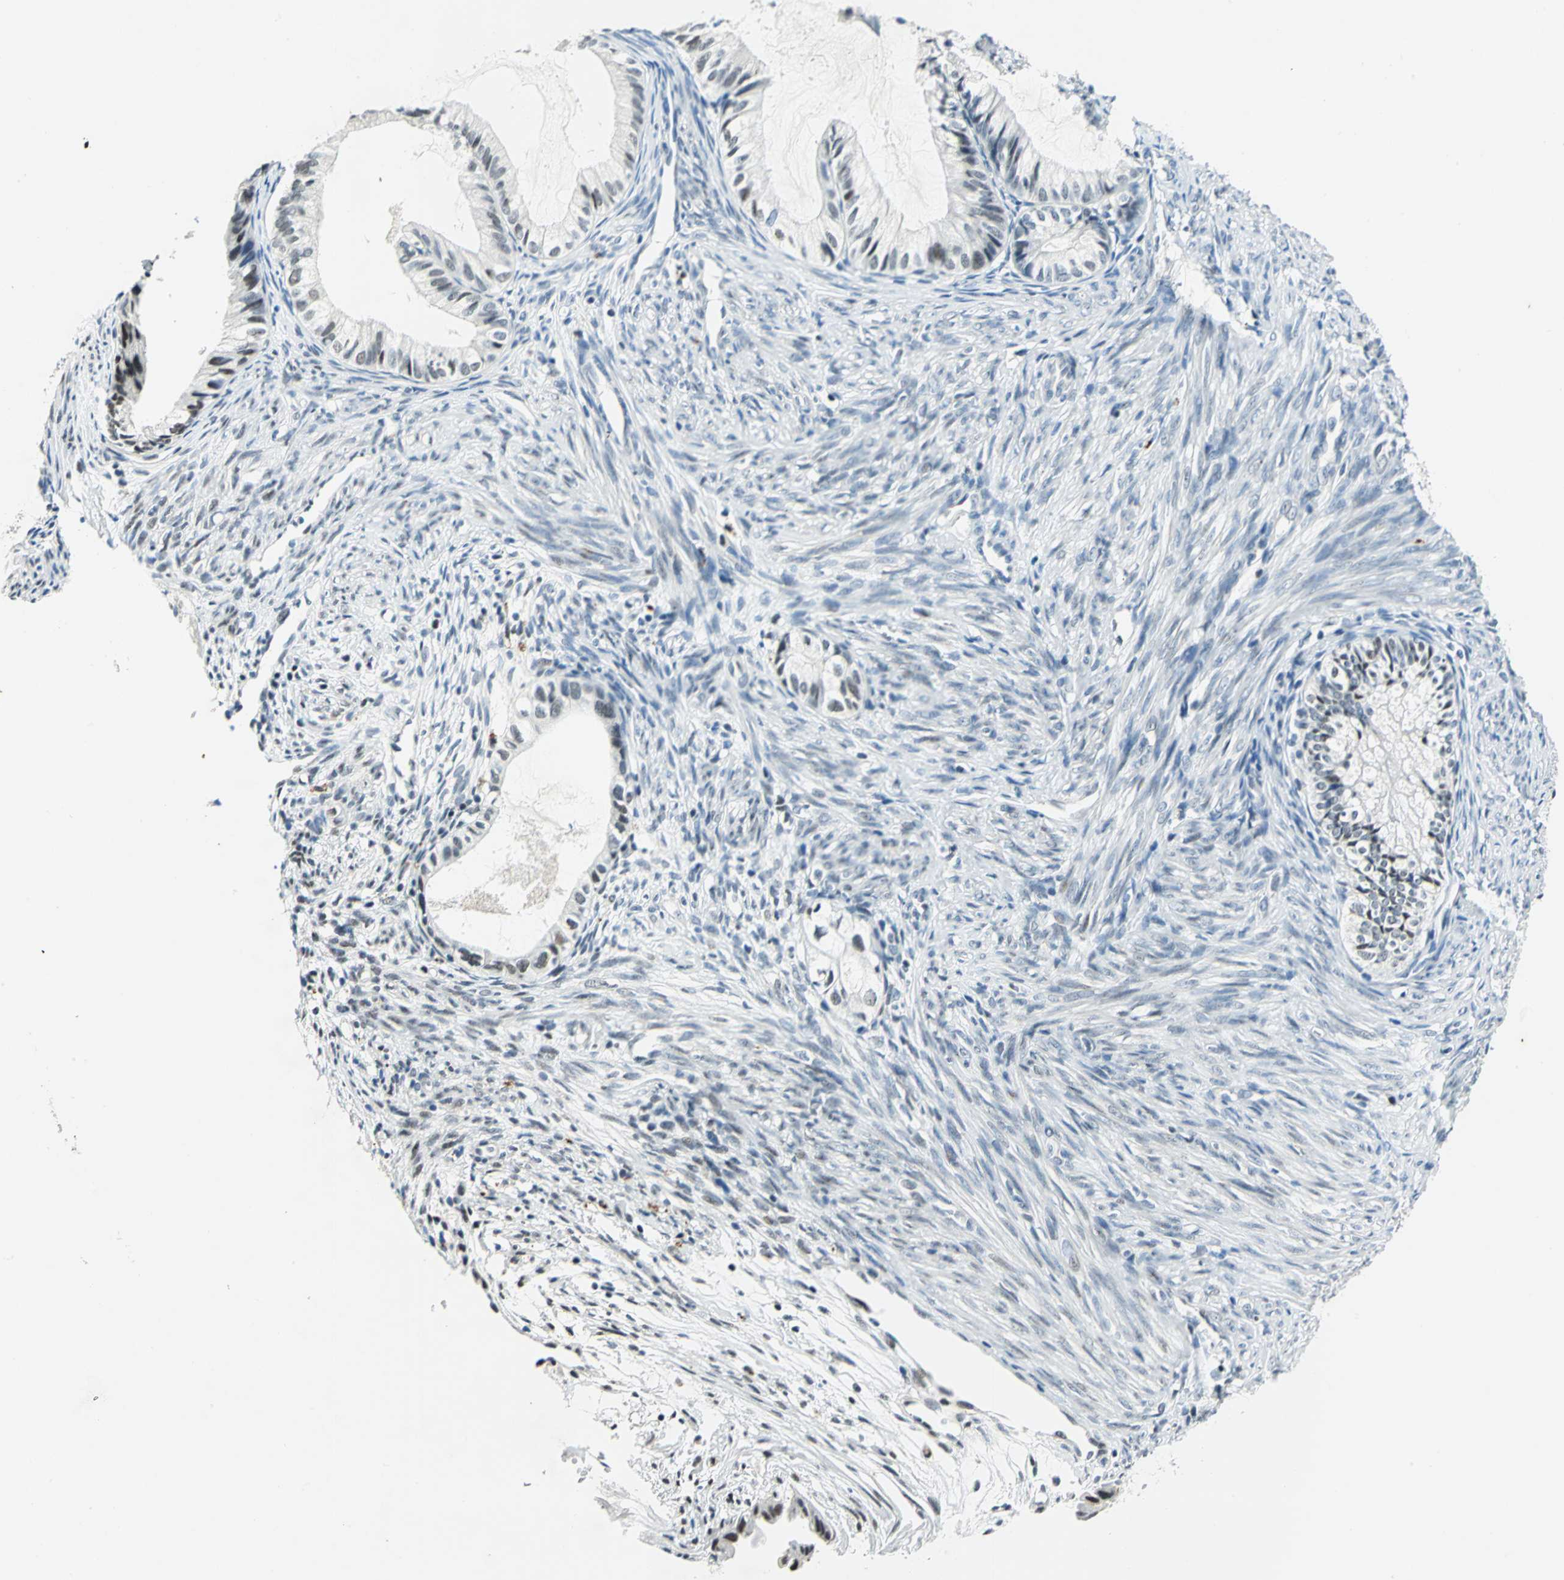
{"staining": {"intensity": "moderate", "quantity": "25%-75%", "location": "nuclear"}, "tissue": "cervical cancer", "cell_type": "Tumor cells", "image_type": "cancer", "snomed": [{"axis": "morphology", "description": "Normal tissue, NOS"}, {"axis": "morphology", "description": "Adenocarcinoma, NOS"}, {"axis": "topography", "description": "Cervix"}, {"axis": "topography", "description": "Endometrium"}], "caption": "Cervical adenocarcinoma tissue exhibits moderate nuclear expression in about 25%-75% of tumor cells", "gene": "RAD17", "patient": {"sex": "female", "age": 86}}